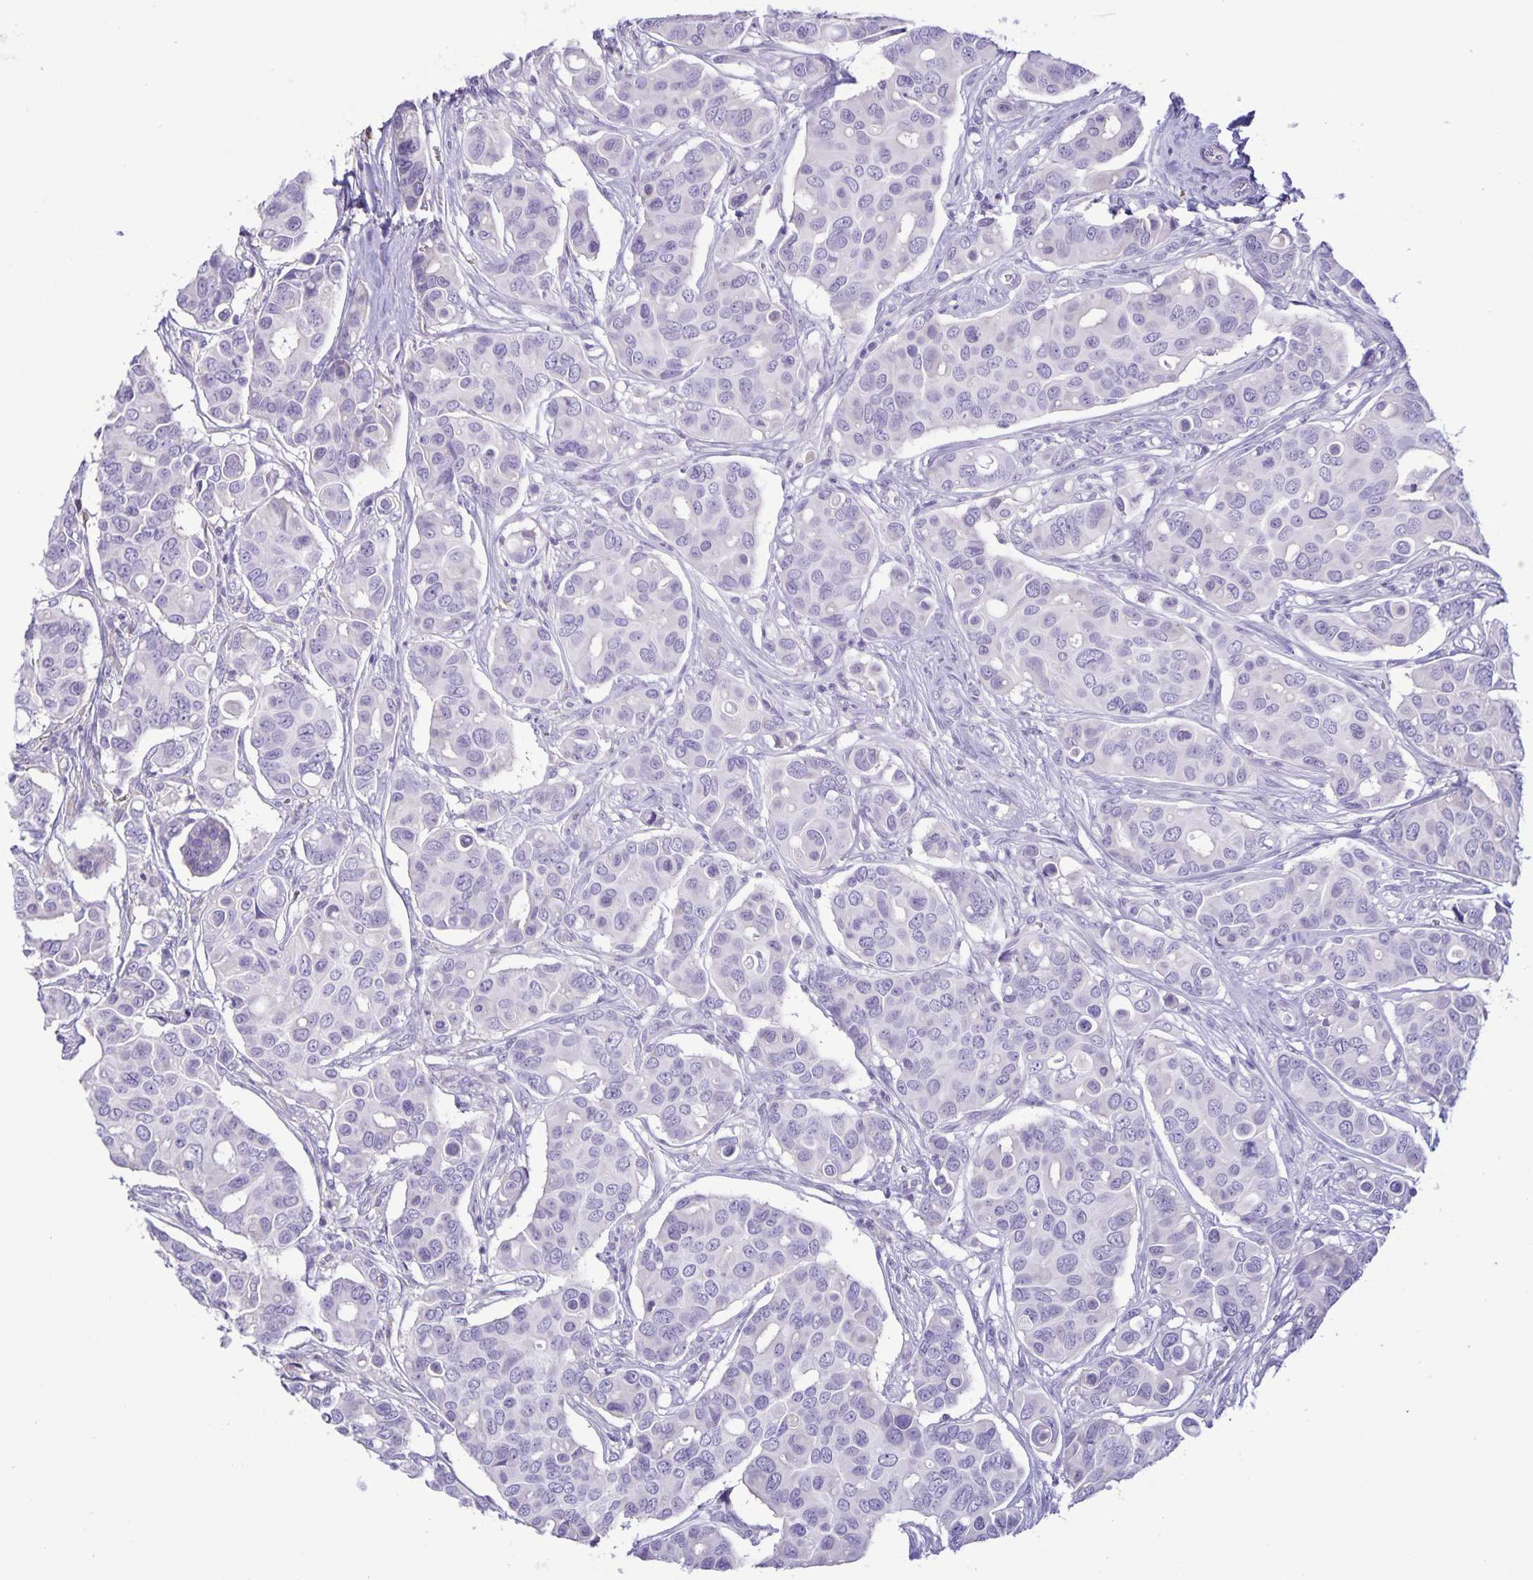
{"staining": {"intensity": "negative", "quantity": "none", "location": "none"}, "tissue": "breast cancer", "cell_type": "Tumor cells", "image_type": "cancer", "snomed": [{"axis": "morphology", "description": "Normal tissue, NOS"}, {"axis": "morphology", "description": "Duct carcinoma"}, {"axis": "topography", "description": "Skin"}, {"axis": "topography", "description": "Breast"}], "caption": "Tumor cells are negative for brown protein staining in breast infiltrating ductal carcinoma.", "gene": "IBTK", "patient": {"sex": "female", "age": 54}}